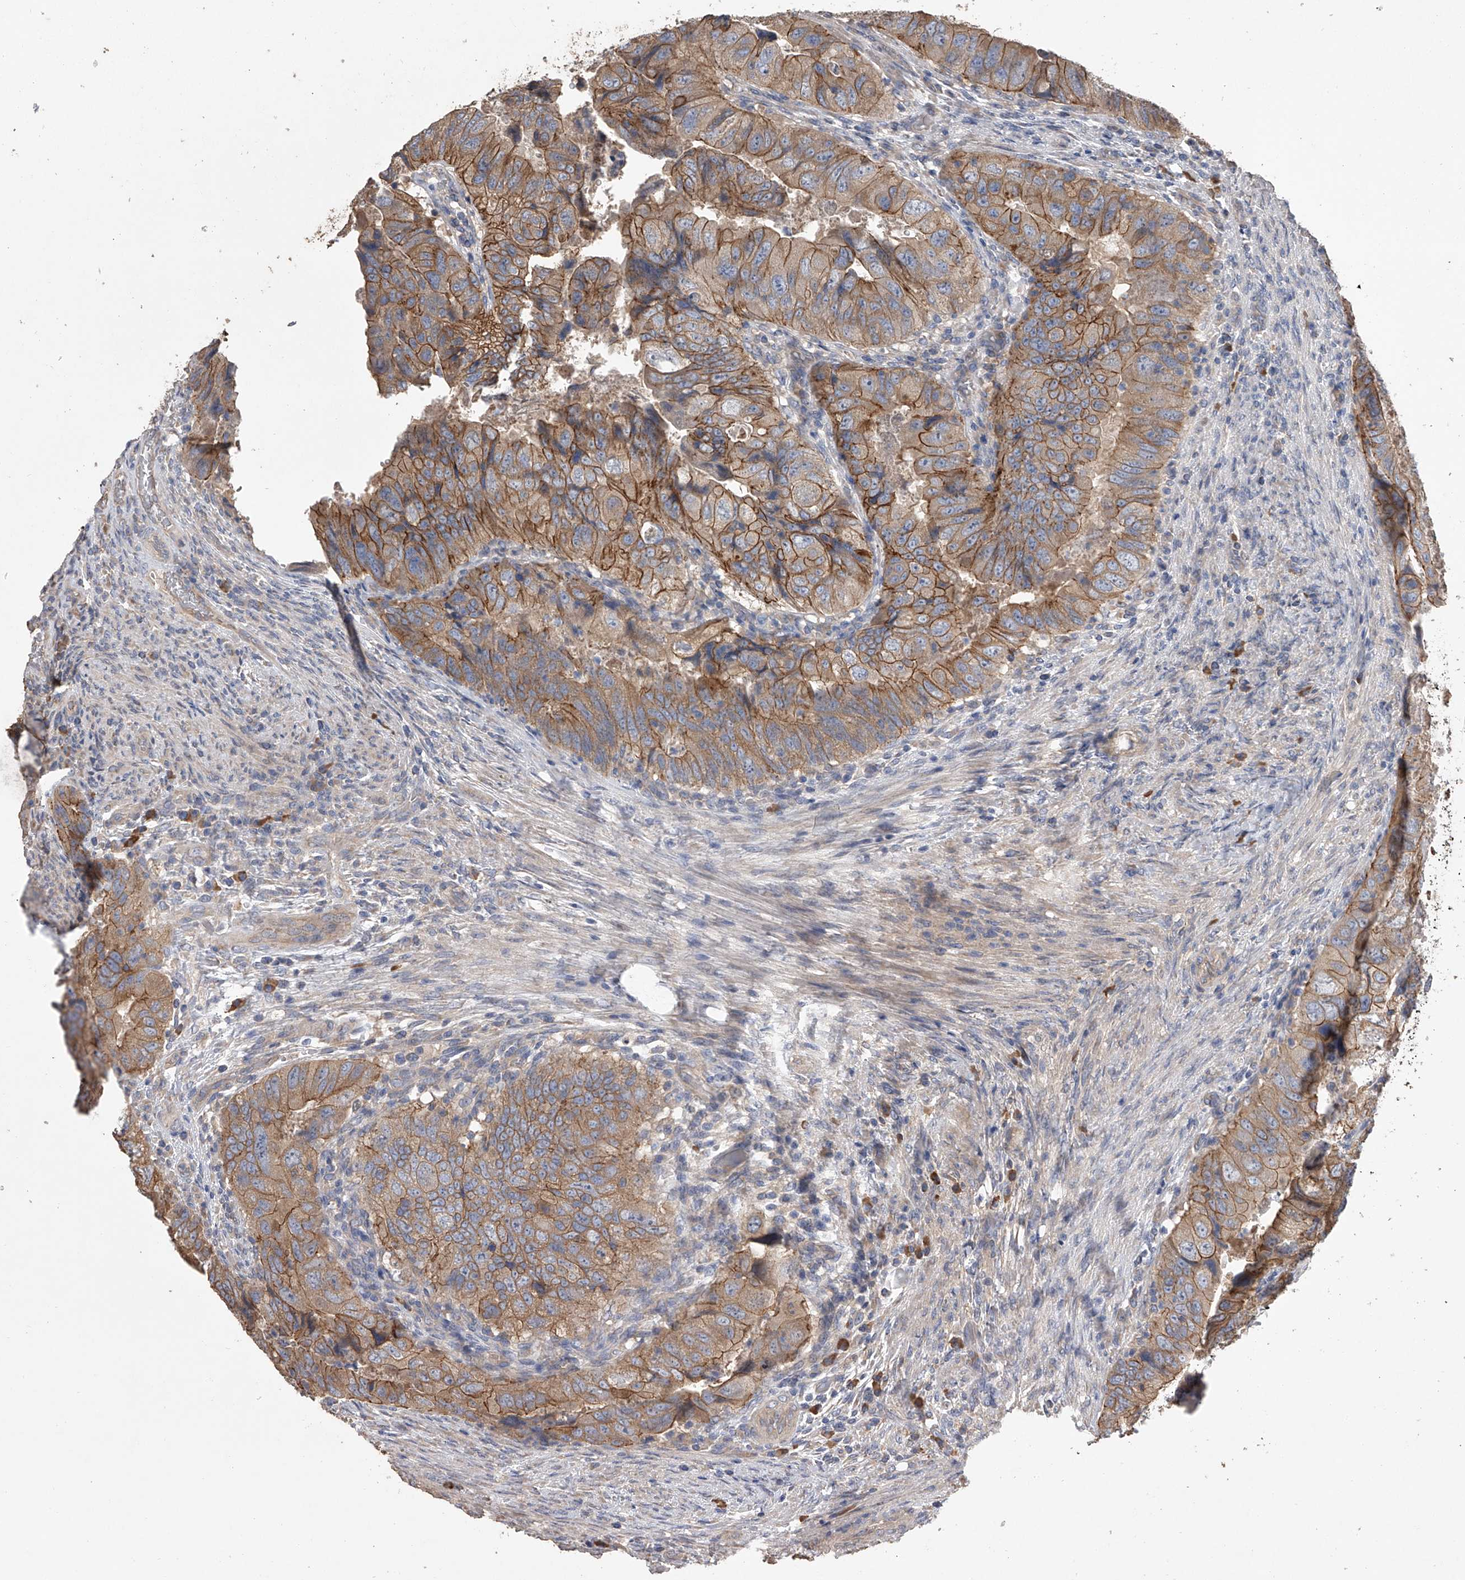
{"staining": {"intensity": "moderate", "quantity": ">75%", "location": "cytoplasmic/membranous"}, "tissue": "colorectal cancer", "cell_type": "Tumor cells", "image_type": "cancer", "snomed": [{"axis": "morphology", "description": "Adenocarcinoma, NOS"}, {"axis": "topography", "description": "Rectum"}], "caption": "Human colorectal cancer stained with a protein marker reveals moderate staining in tumor cells.", "gene": "ZNF343", "patient": {"sex": "male", "age": 63}}